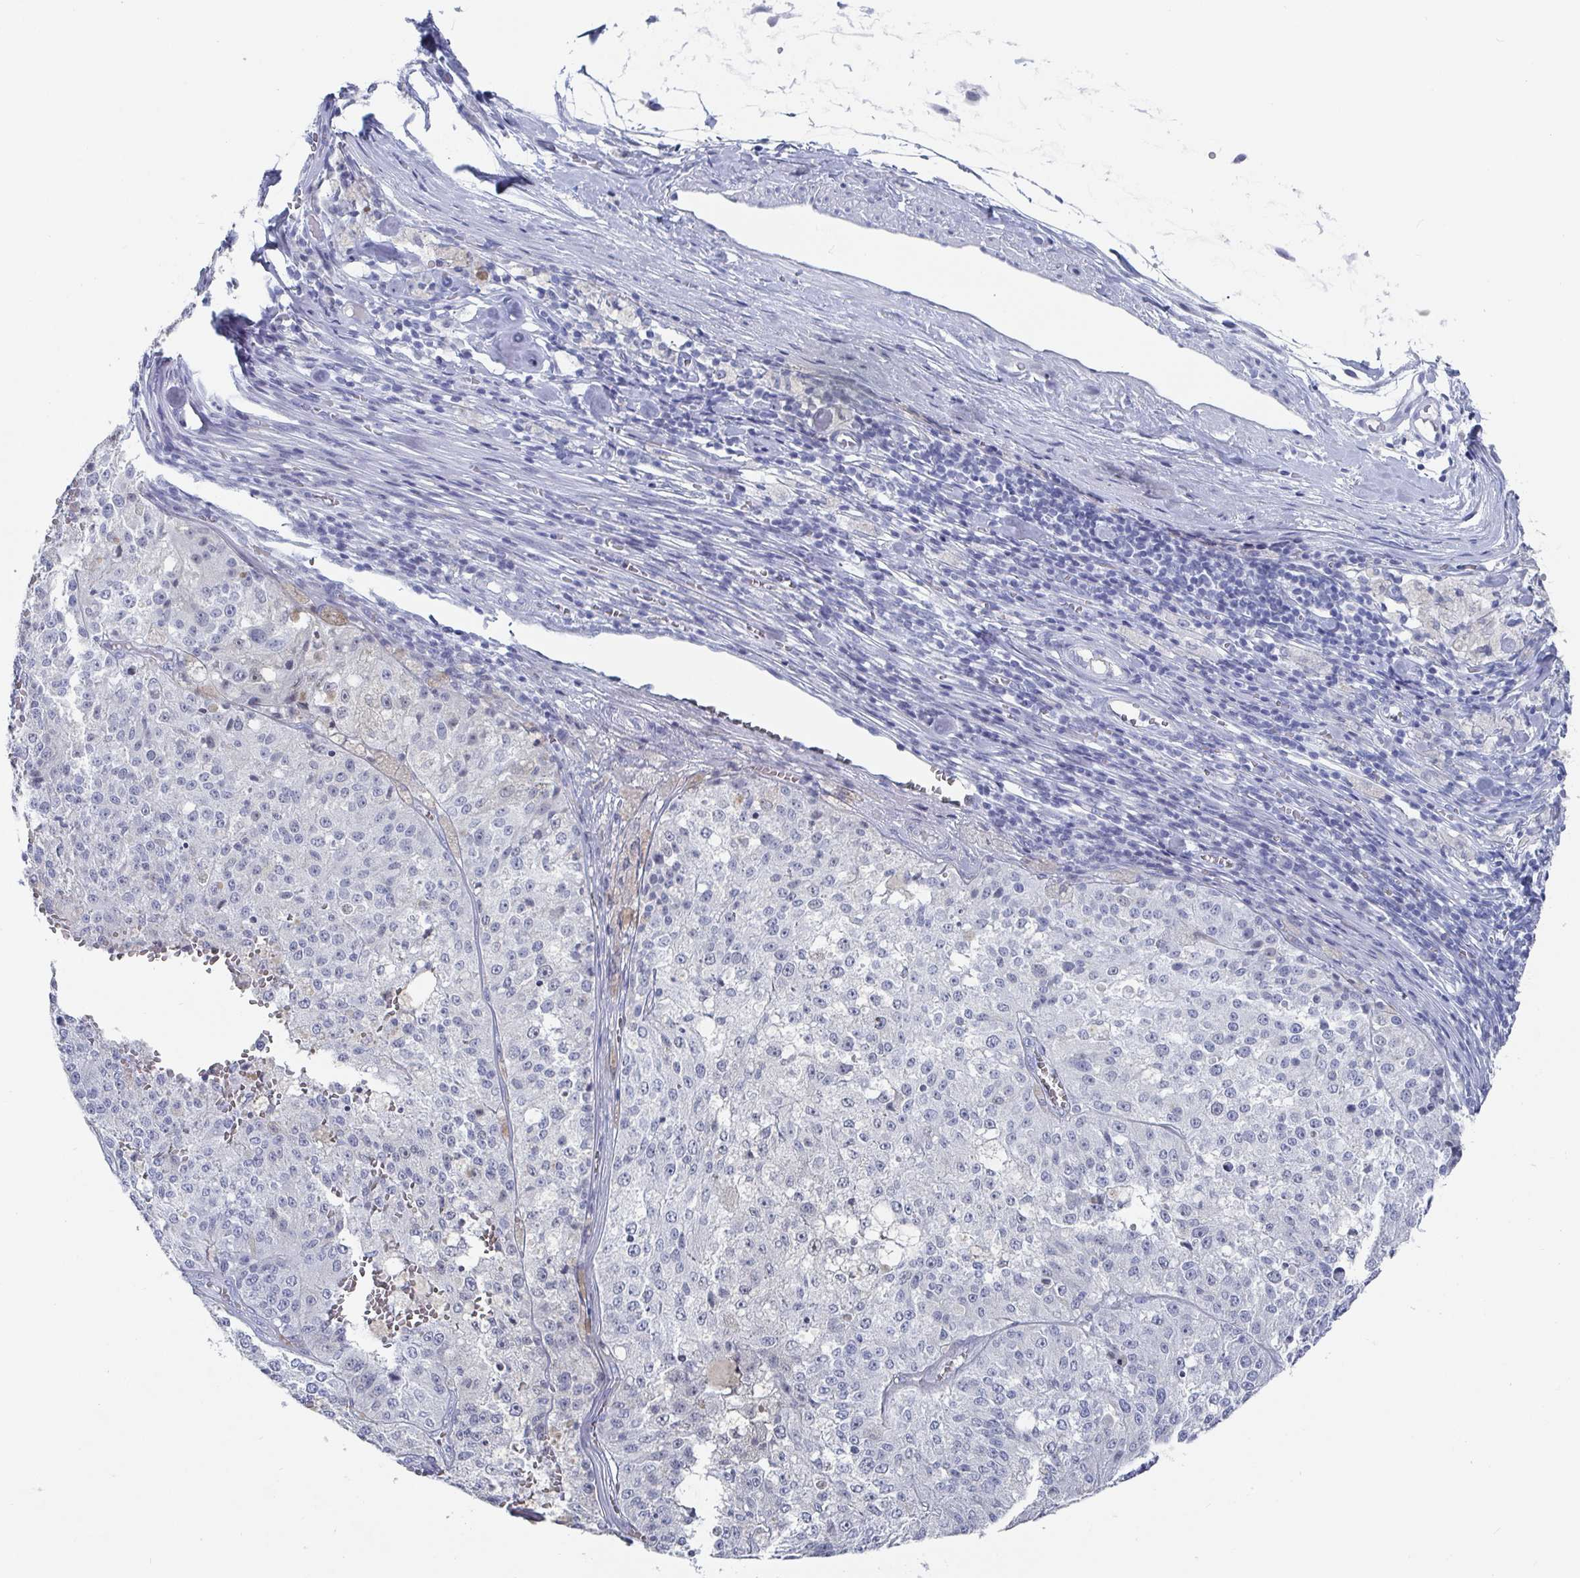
{"staining": {"intensity": "negative", "quantity": "none", "location": "none"}, "tissue": "melanoma", "cell_type": "Tumor cells", "image_type": "cancer", "snomed": [{"axis": "morphology", "description": "Malignant melanoma, Metastatic site"}, {"axis": "topography", "description": "Lymph node"}], "caption": "Tumor cells are negative for brown protein staining in malignant melanoma (metastatic site).", "gene": "CAMKV", "patient": {"sex": "female", "age": 64}}